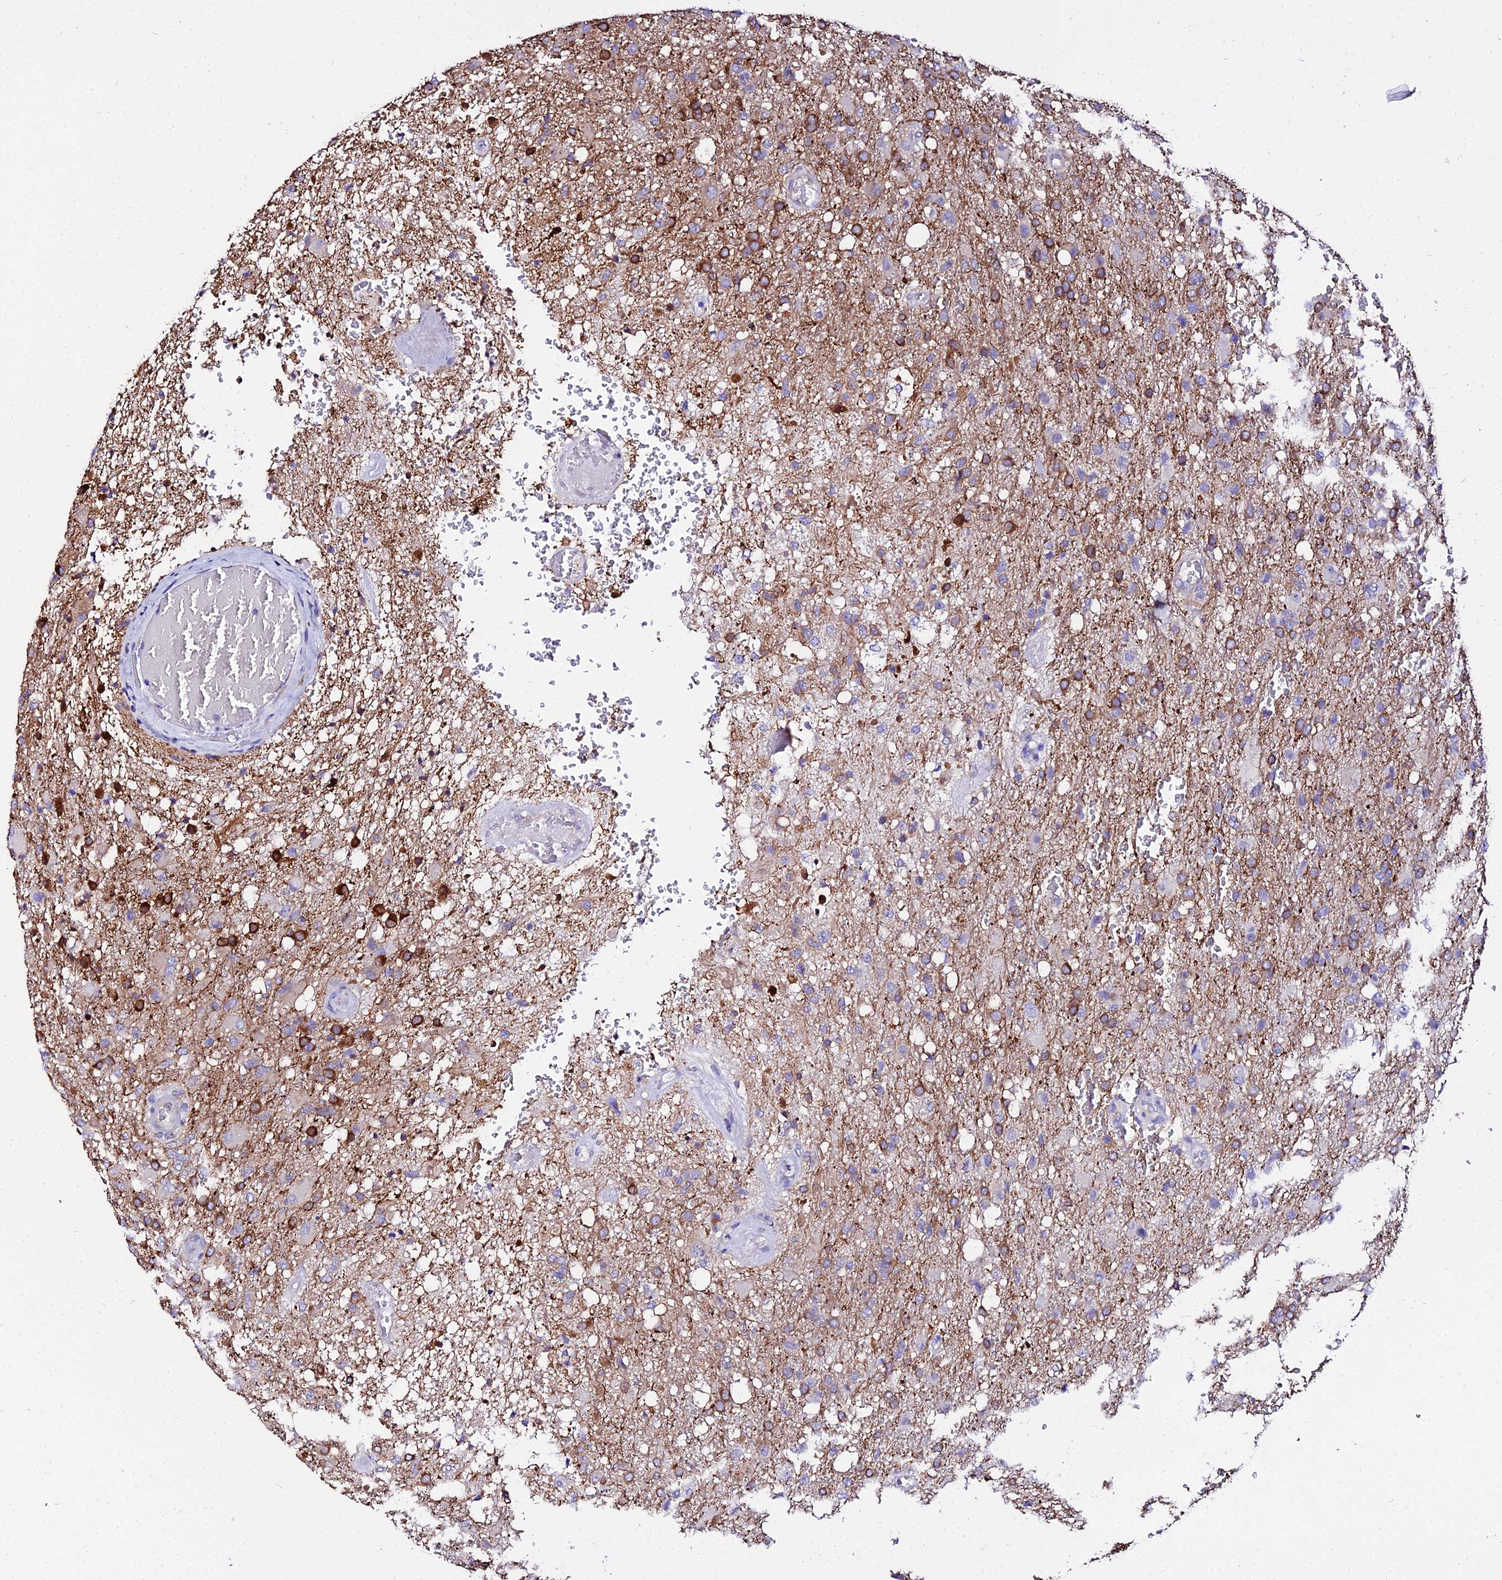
{"staining": {"intensity": "strong", "quantity": "<25%", "location": "cytoplasmic/membranous"}, "tissue": "glioma", "cell_type": "Tumor cells", "image_type": "cancer", "snomed": [{"axis": "morphology", "description": "Glioma, malignant, High grade"}, {"axis": "topography", "description": "Brain"}], "caption": "Human glioma stained with a protein marker shows strong staining in tumor cells.", "gene": "TUBA3D", "patient": {"sex": "female", "age": 74}}